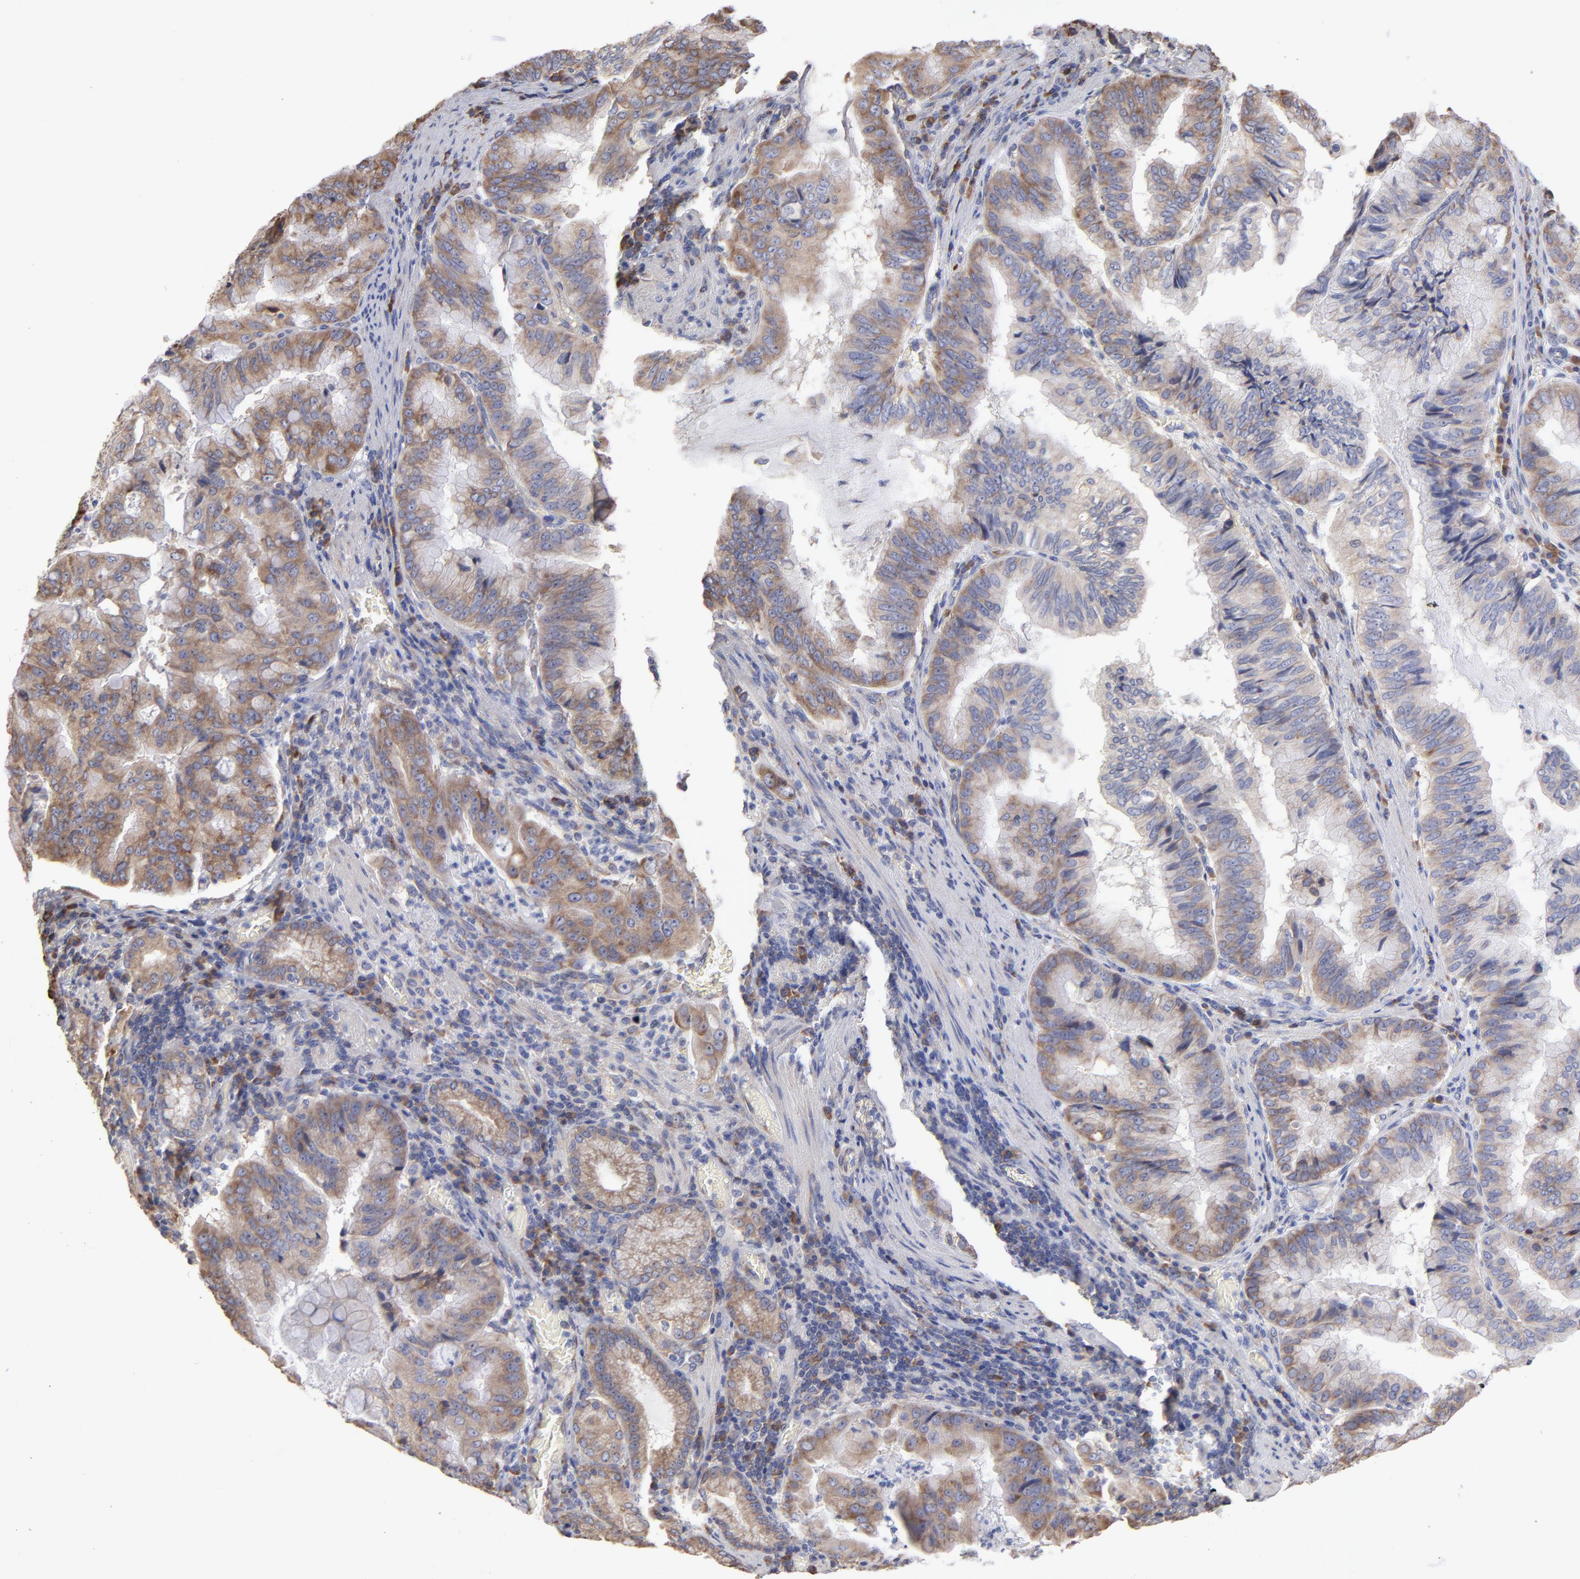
{"staining": {"intensity": "moderate", "quantity": ">75%", "location": "cytoplasmic/membranous"}, "tissue": "stomach cancer", "cell_type": "Tumor cells", "image_type": "cancer", "snomed": [{"axis": "morphology", "description": "Adenocarcinoma, NOS"}, {"axis": "topography", "description": "Stomach, upper"}], "caption": "Tumor cells exhibit medium levels of moderate cytoplasmic/membranous positivity in approximately >75% of cells in stomach cancer (adenocarcinoma). The staining is performed using DAB brown chromogen to label protein expression. The nuclei are counter-stained blue using hematoxylin.", "gene": "RPL3", "patient": {"sex": "male", "age": 80}}